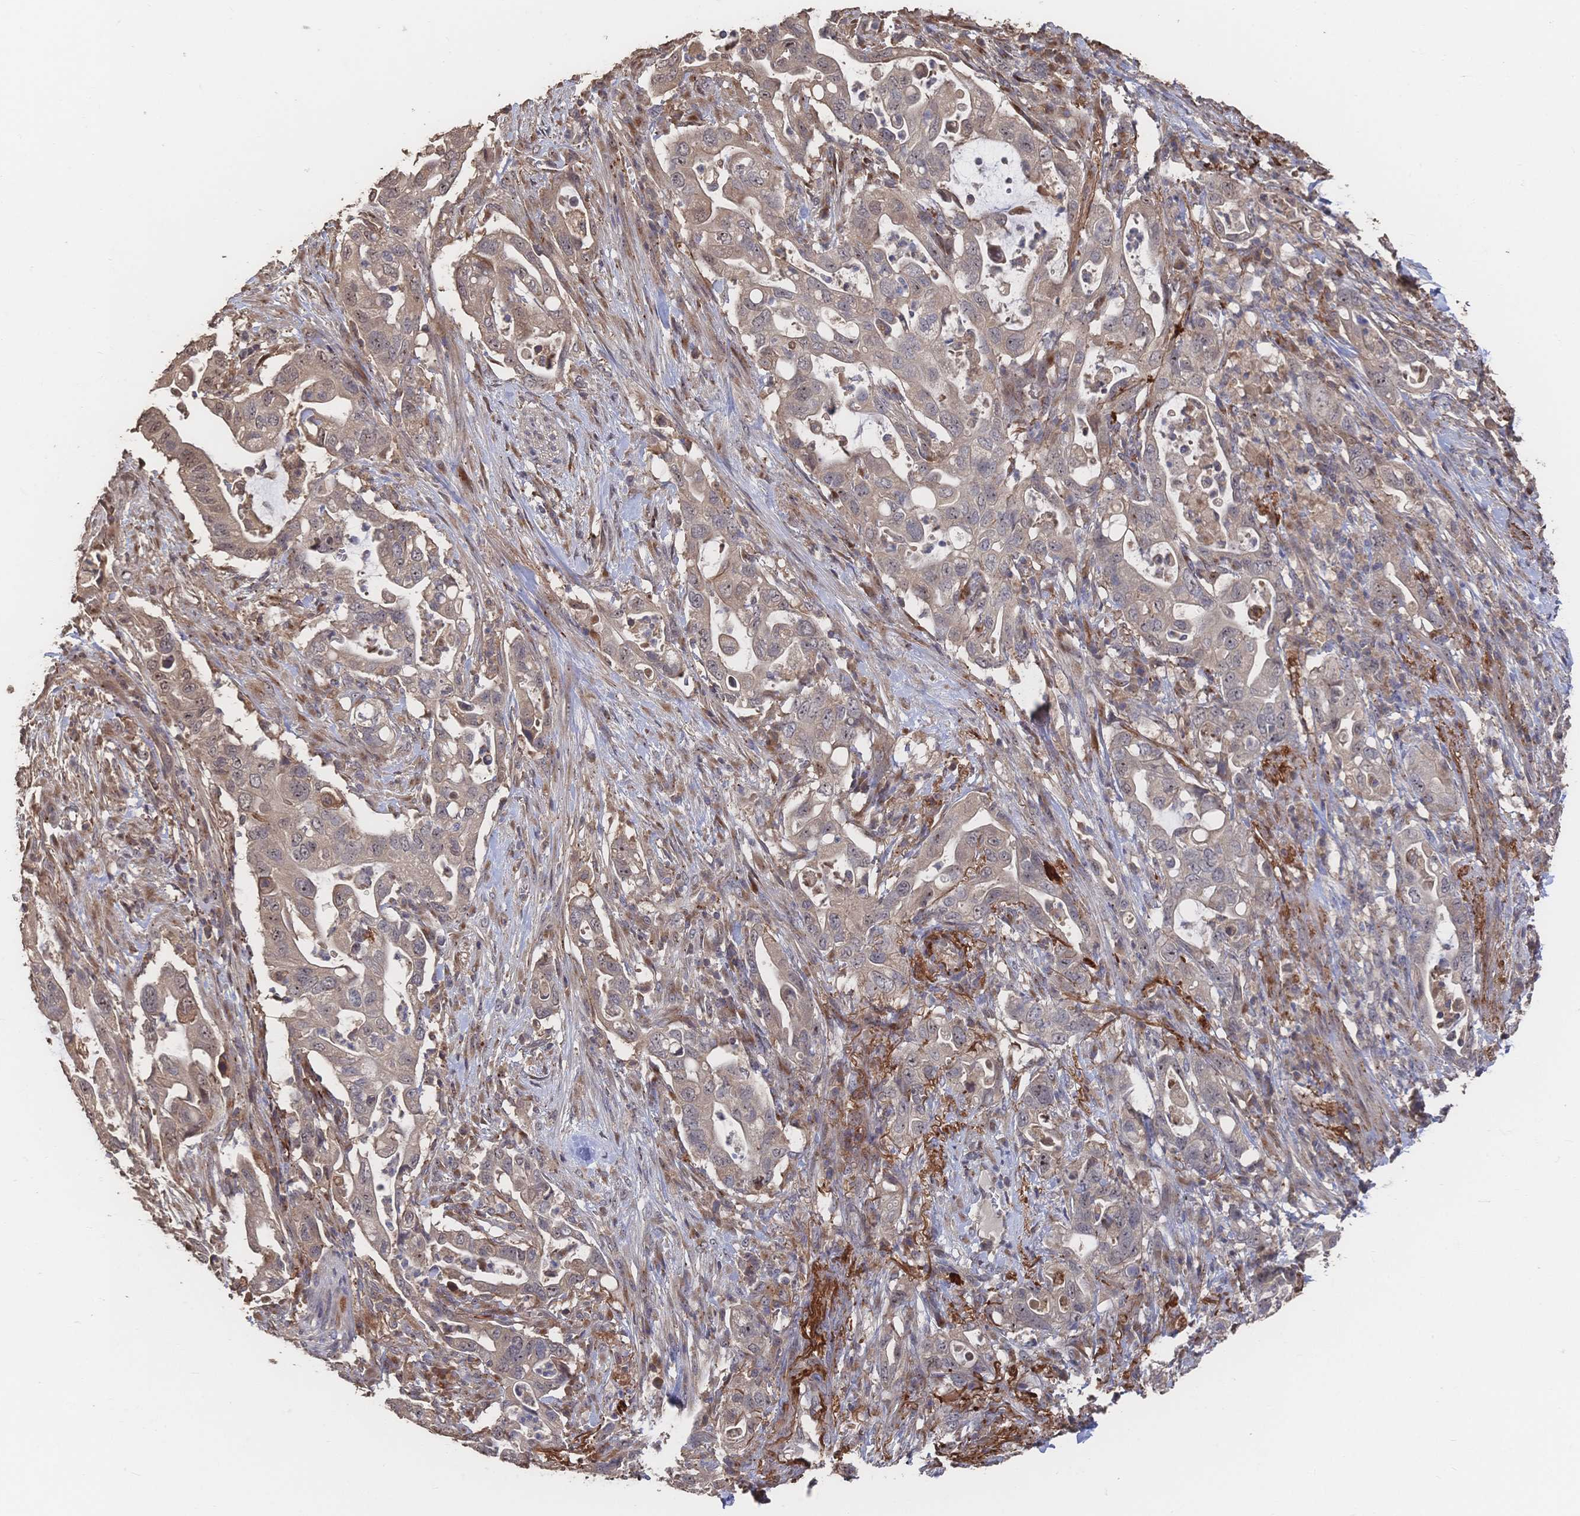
{"staining": {"intensity": "weak", "quantity": "25%-75%", "location": "cytoplasmic/membranous"}, "tissue": "pancreatic cancer", "cell_type": "Tumor cells", "image_type": "cancer", "snomed": [{"axis": "morphology", "description": "Adenocarcinoma, NOS"}, {"axis": "topography", "description": "Pancreas"}], "caption": "Pancreatic cancer (adenocarcinoma) stained with a brown dye demonstrates weak cytoplasmic/membranous positive positivity in approximately 25%-75% of tumor cells.", "gene": "DNAJA4", "patient": {"sex": "female", "age": 72}}